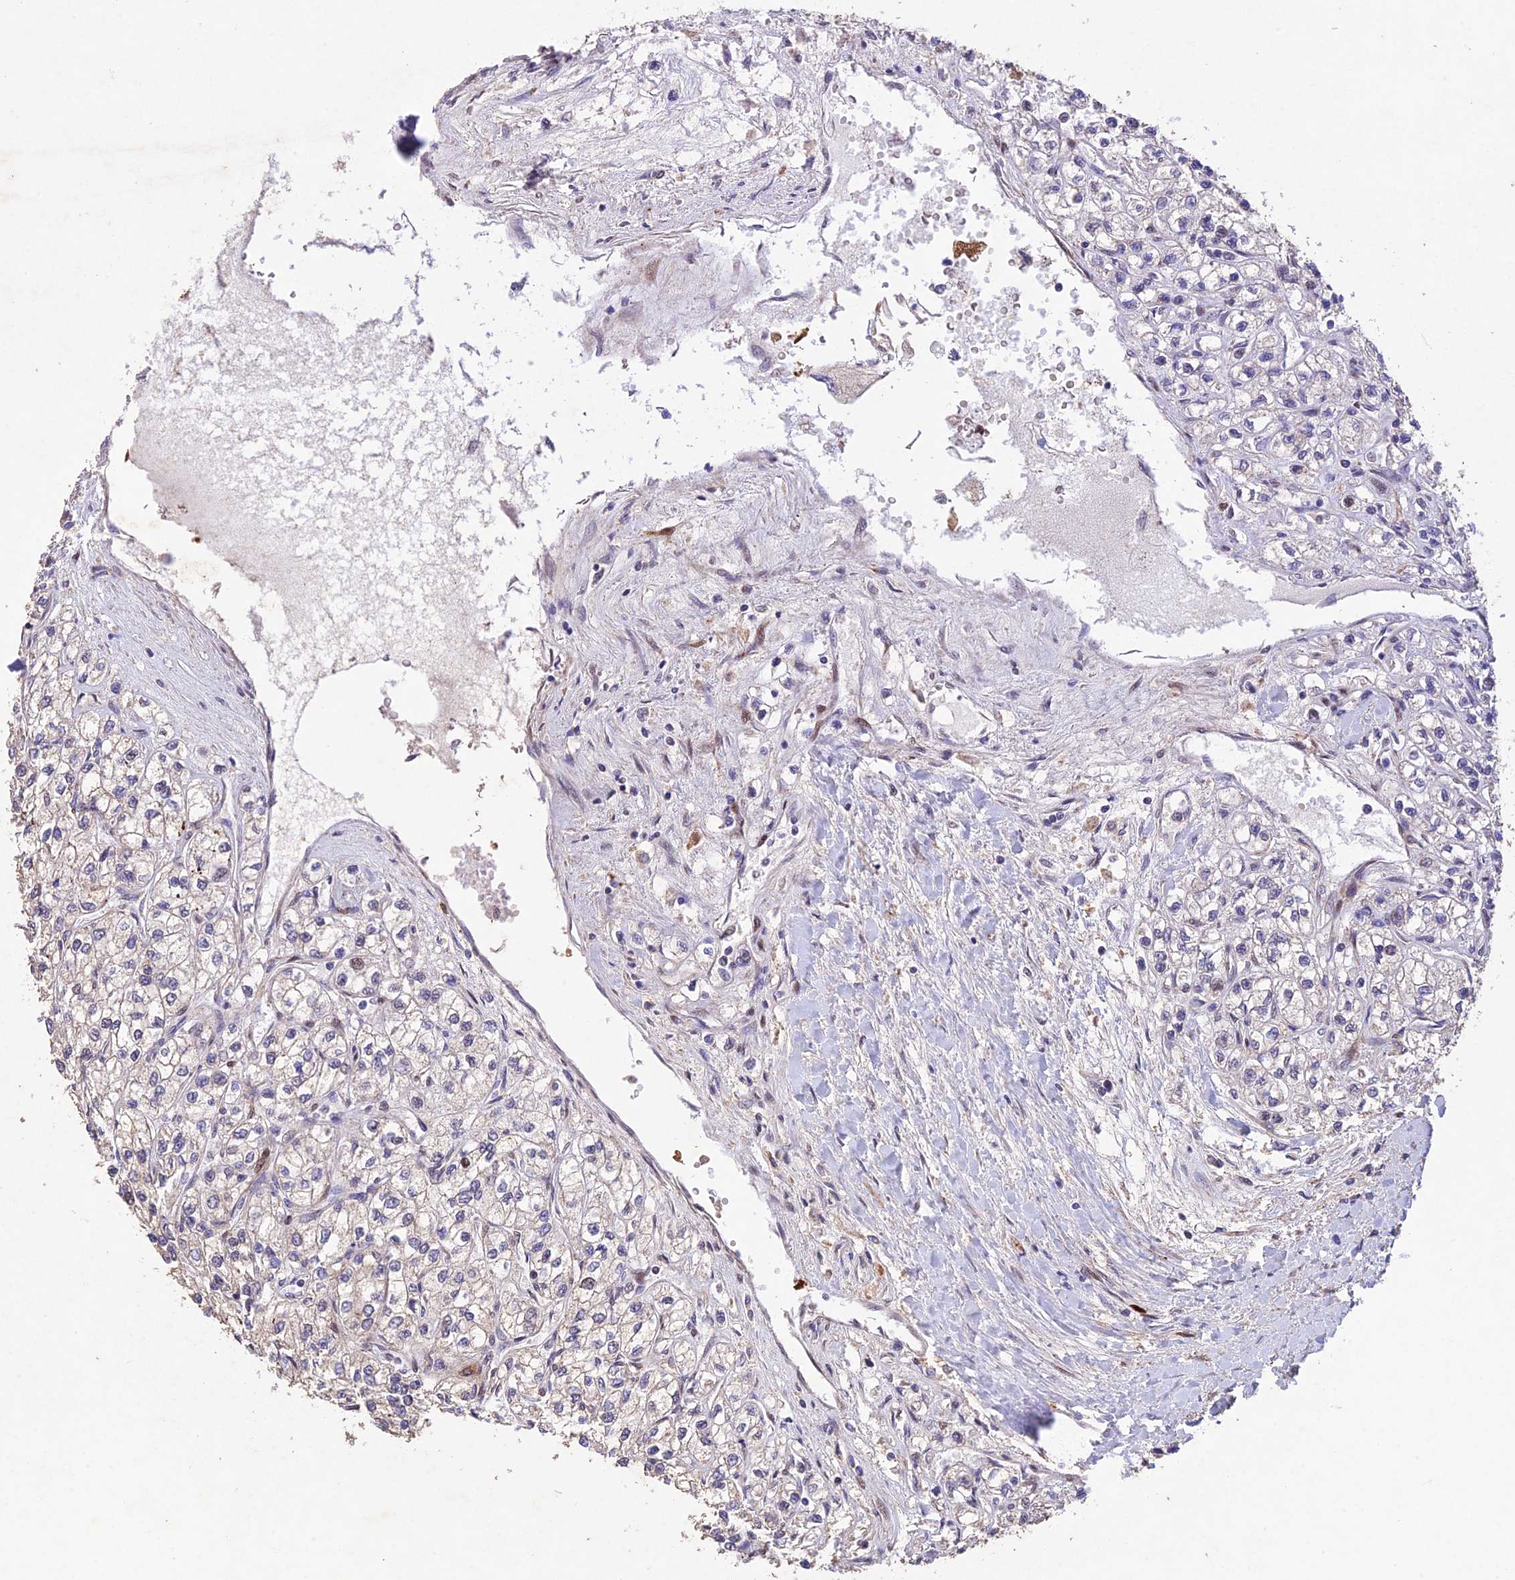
{"staining": {"intensity": "negative", "quantity": "none", "location": "none"}, "tissue": "renal cancer", "cell_type": "Tumor cells", "image_type": "cancer", "snomed": [{"axis": "morphology", "description": "Adenocarcinoma, NOS"}, {"axis": "topography", "description": "Kidney"}], "caption": "The image reveals no significant staining in tumor cells of renal cancer.", "gene": "WDR55", "patient": {"sex": "male", "age": 80}}